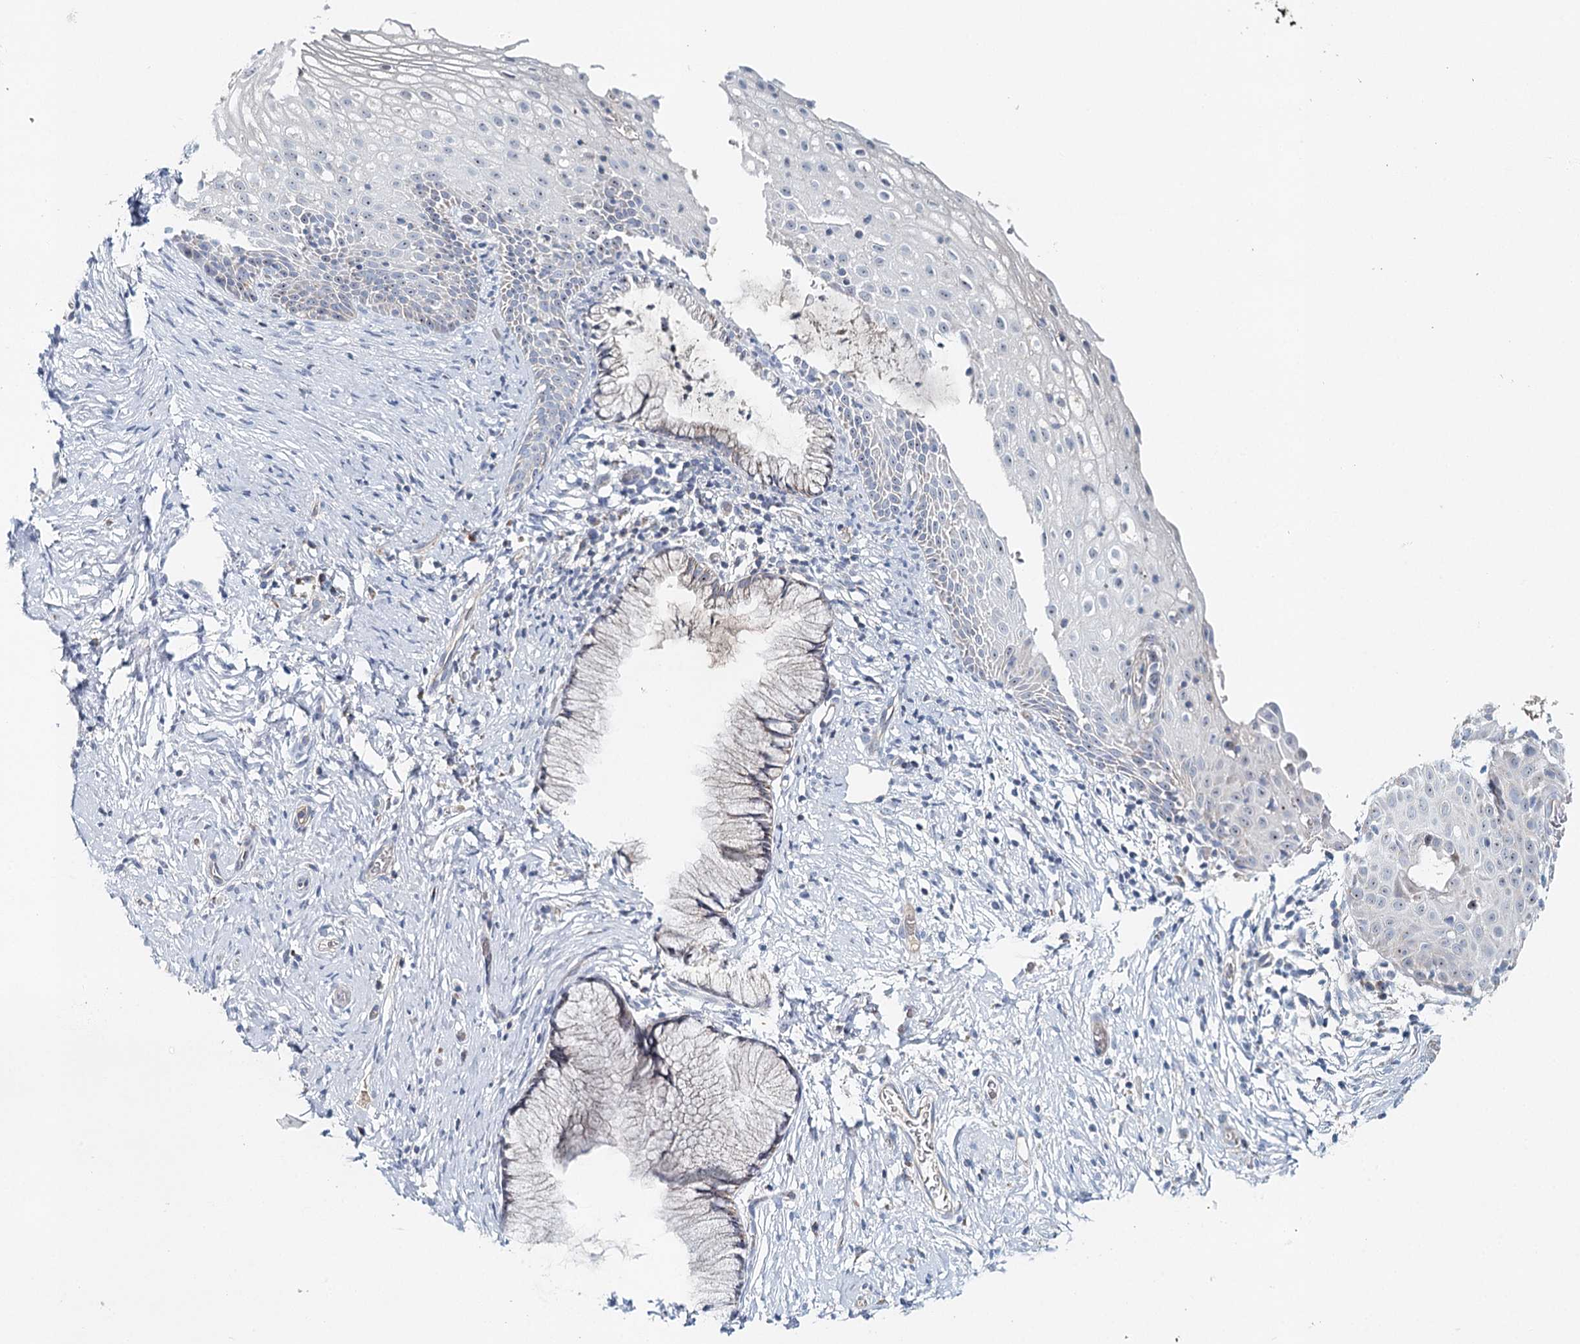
{"staining": {"intensity": "negative", "quantity": "none", "location": "none"}, "tissue": "cervix", "cell_type": "Glandular cells", "image_type": "normal", "snomed": [{"axis": "morphology", "description": "Normal tissue, NOS"}, {"axis": "topography", "description": "Cervix"}], "caption": "Human cervix stained for a protein using immunohistochemistry (IHC) reveals no positivity in glandular cells.", "gene": "RBM43", "patient": {"sex": "female", "age": 33}}